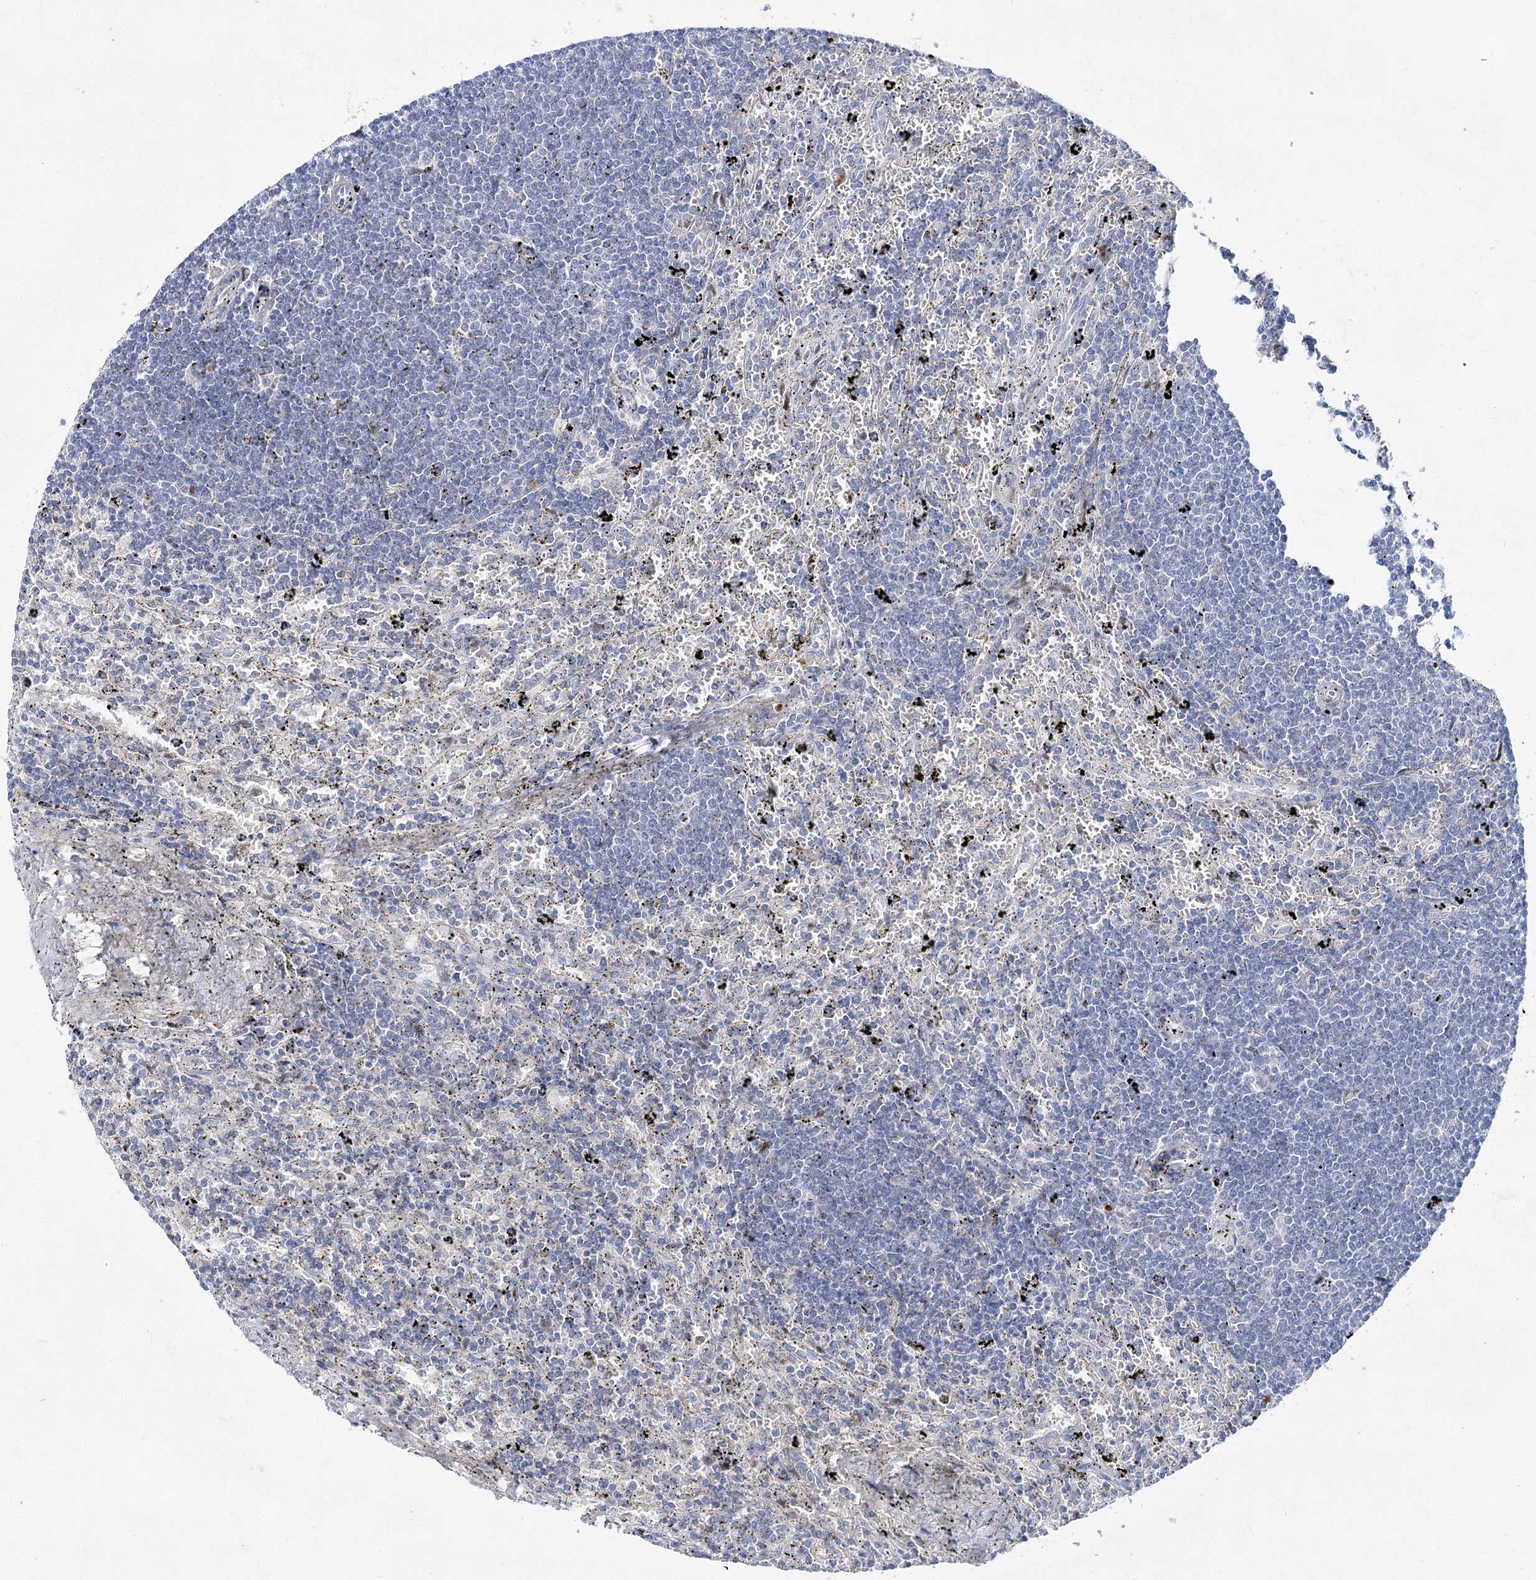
{"staining": {"intensity": "negative", "quantity": "none", "location": "none"}, "tissue": "lymphoma", "cell_type": "Tumor cells", "image_type": "cancer", "snomed": [{"axis": "morphology", "description": "Malignant lymphoma, non-Hodgkin's type, Low grade"}, {"axis": "topography", "description": "Spleen"}], "caption": "Photomicrograph shows no protein staining in tumor cells of lymphoma tissue. (DAB immunohistochemistry with hematoxylin counter stain).", "gene": "BPHL", "patient": {"sex": "male", "age": 76}}